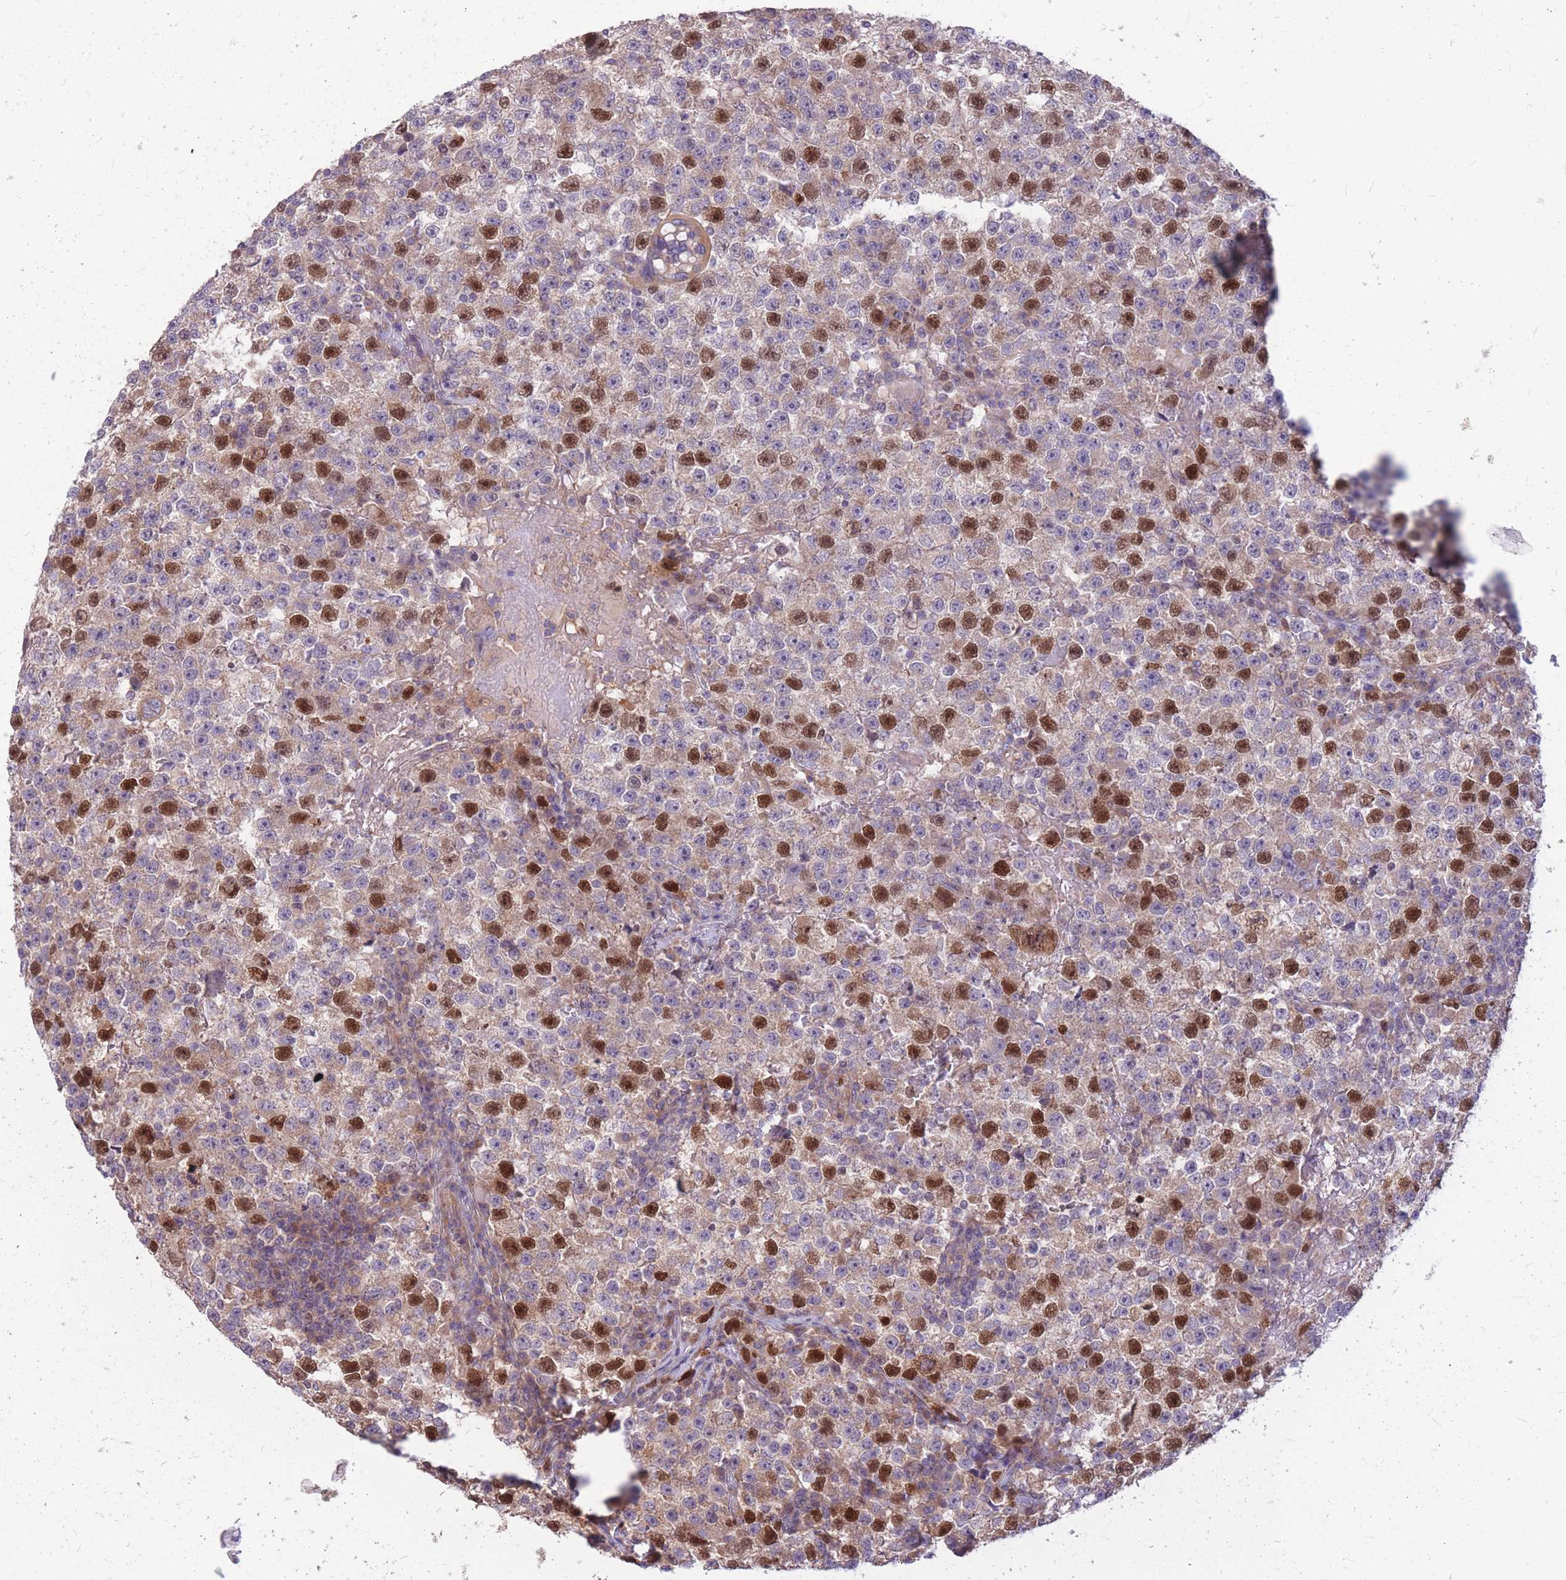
{"staining": {"intensity": "strong", "quantity": "25%-75%", "location": "cytoplasmic/membranous,nuclear"}, "tissue": "testis cancer", "cell_type": "Tumor cells", "image_type": "cancer", "snomed": [{"axis": "morphology", "description": "Seminoma, NOS"}, {"axis": "topography", "description": "Testis"}], "caption": "The photomicrograph displays a brown stain indicating the presence of a protein in the cytoplasmic/membranous and nuclear of tumor cells in testis cancer (seminoma). The protein of interest is shown in brown color, while the nuclei are stained blue.", "gene": "GMNN", "patient": {"sex": "male", "age": 22}}